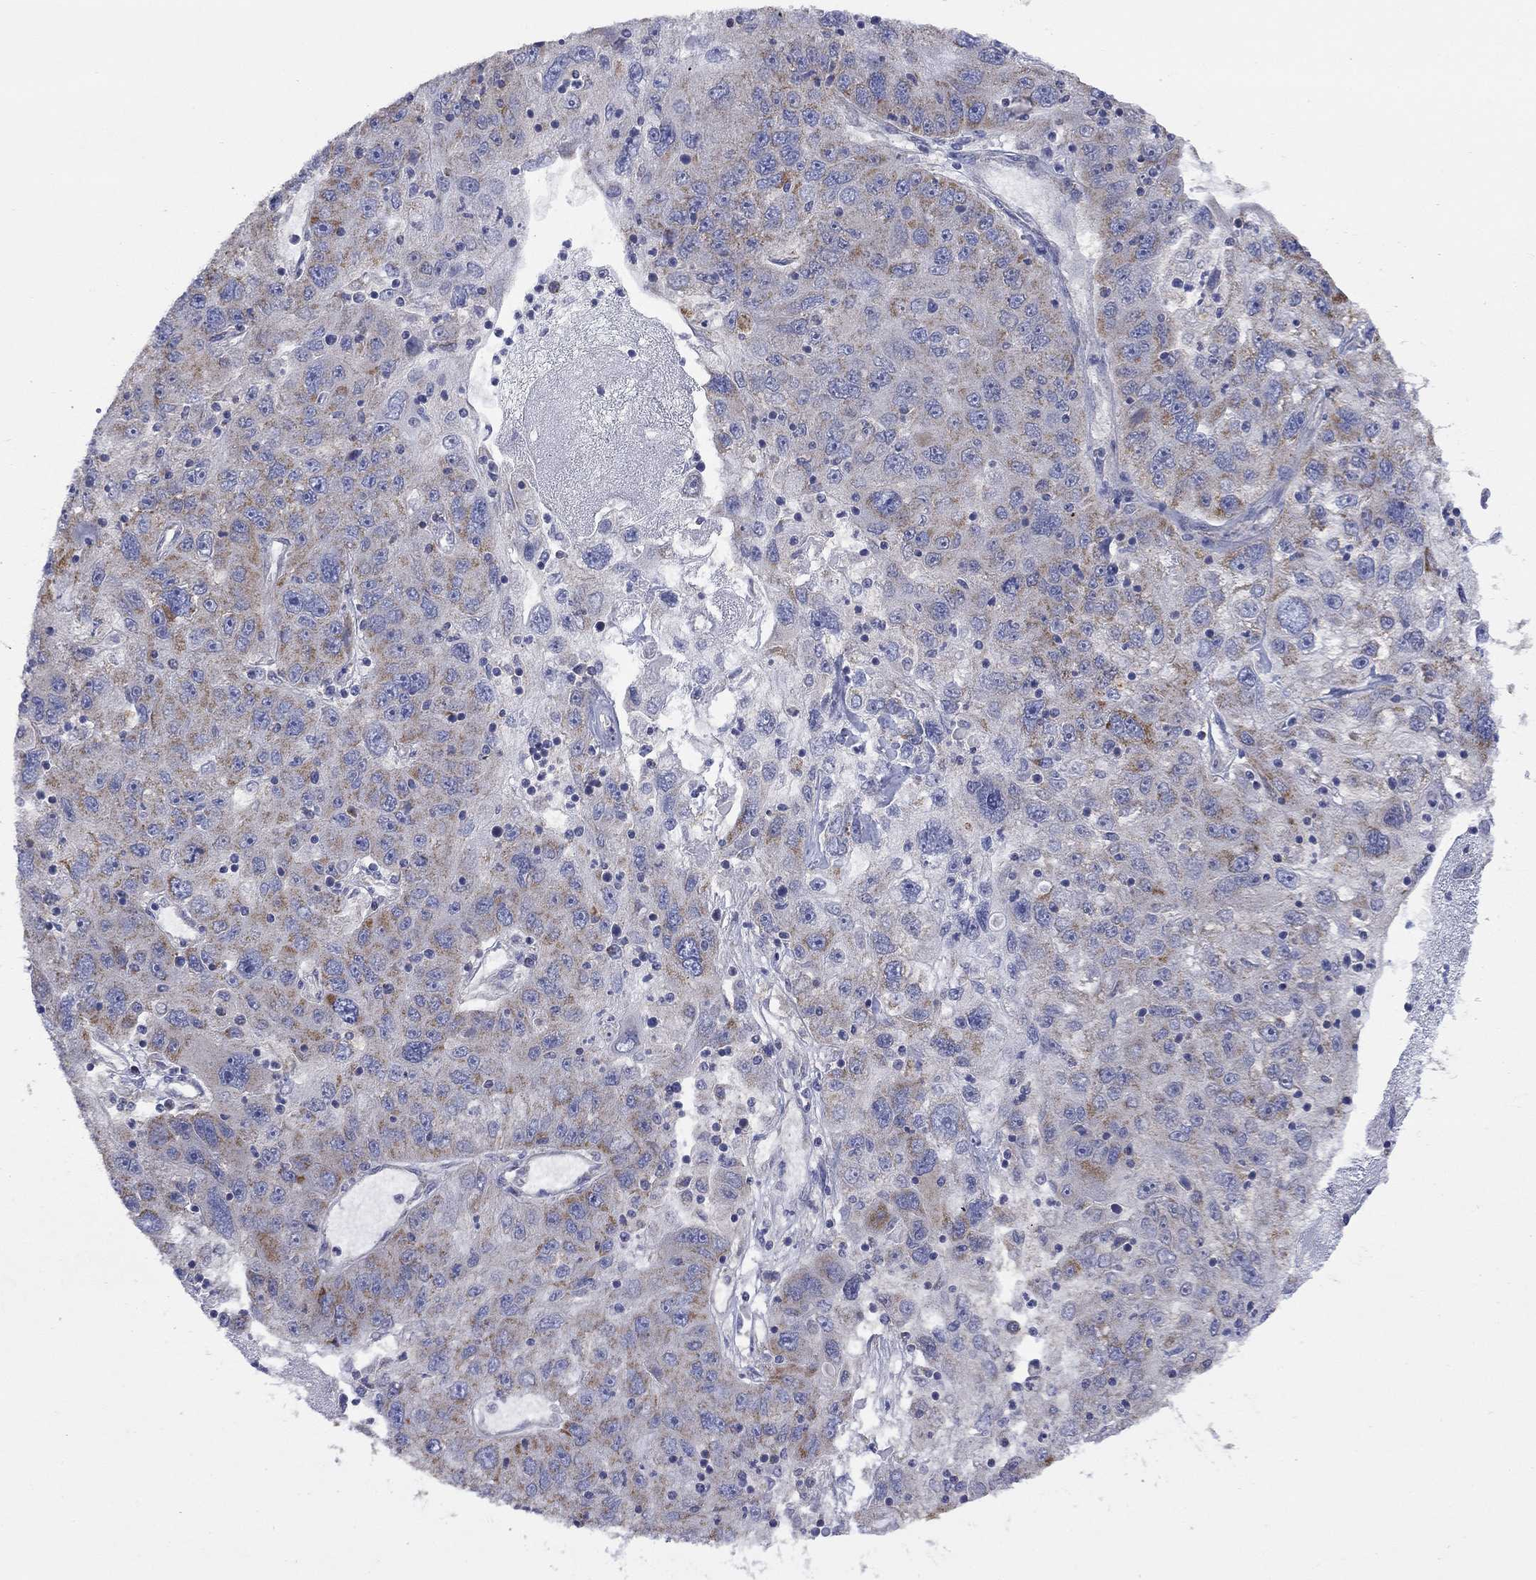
{"staining": {"intensity": "moderate", "quantity": ">75%", "location": "cytoplasmic/membranous"}, "tissue": "stomach cancer", "cell_type": "Tumor cells", "image_type": "cancer", "snomed": [{"axis": "morphology", "description": "Adenocarcinoma, NOS"}, {"axis": "topography", "description": "Stomach"}], "caption": "Immunohistochemical staining of human stomach adenocarcinoma shows medium levels of moderate cytoplasmic/membranous protein positivity in about >75% of tumor cells. (Brightfield microscopy of DAB IHC at high magnification).", "gene": "CLVS1", "patient": {"sex": "male", "age": 56}}